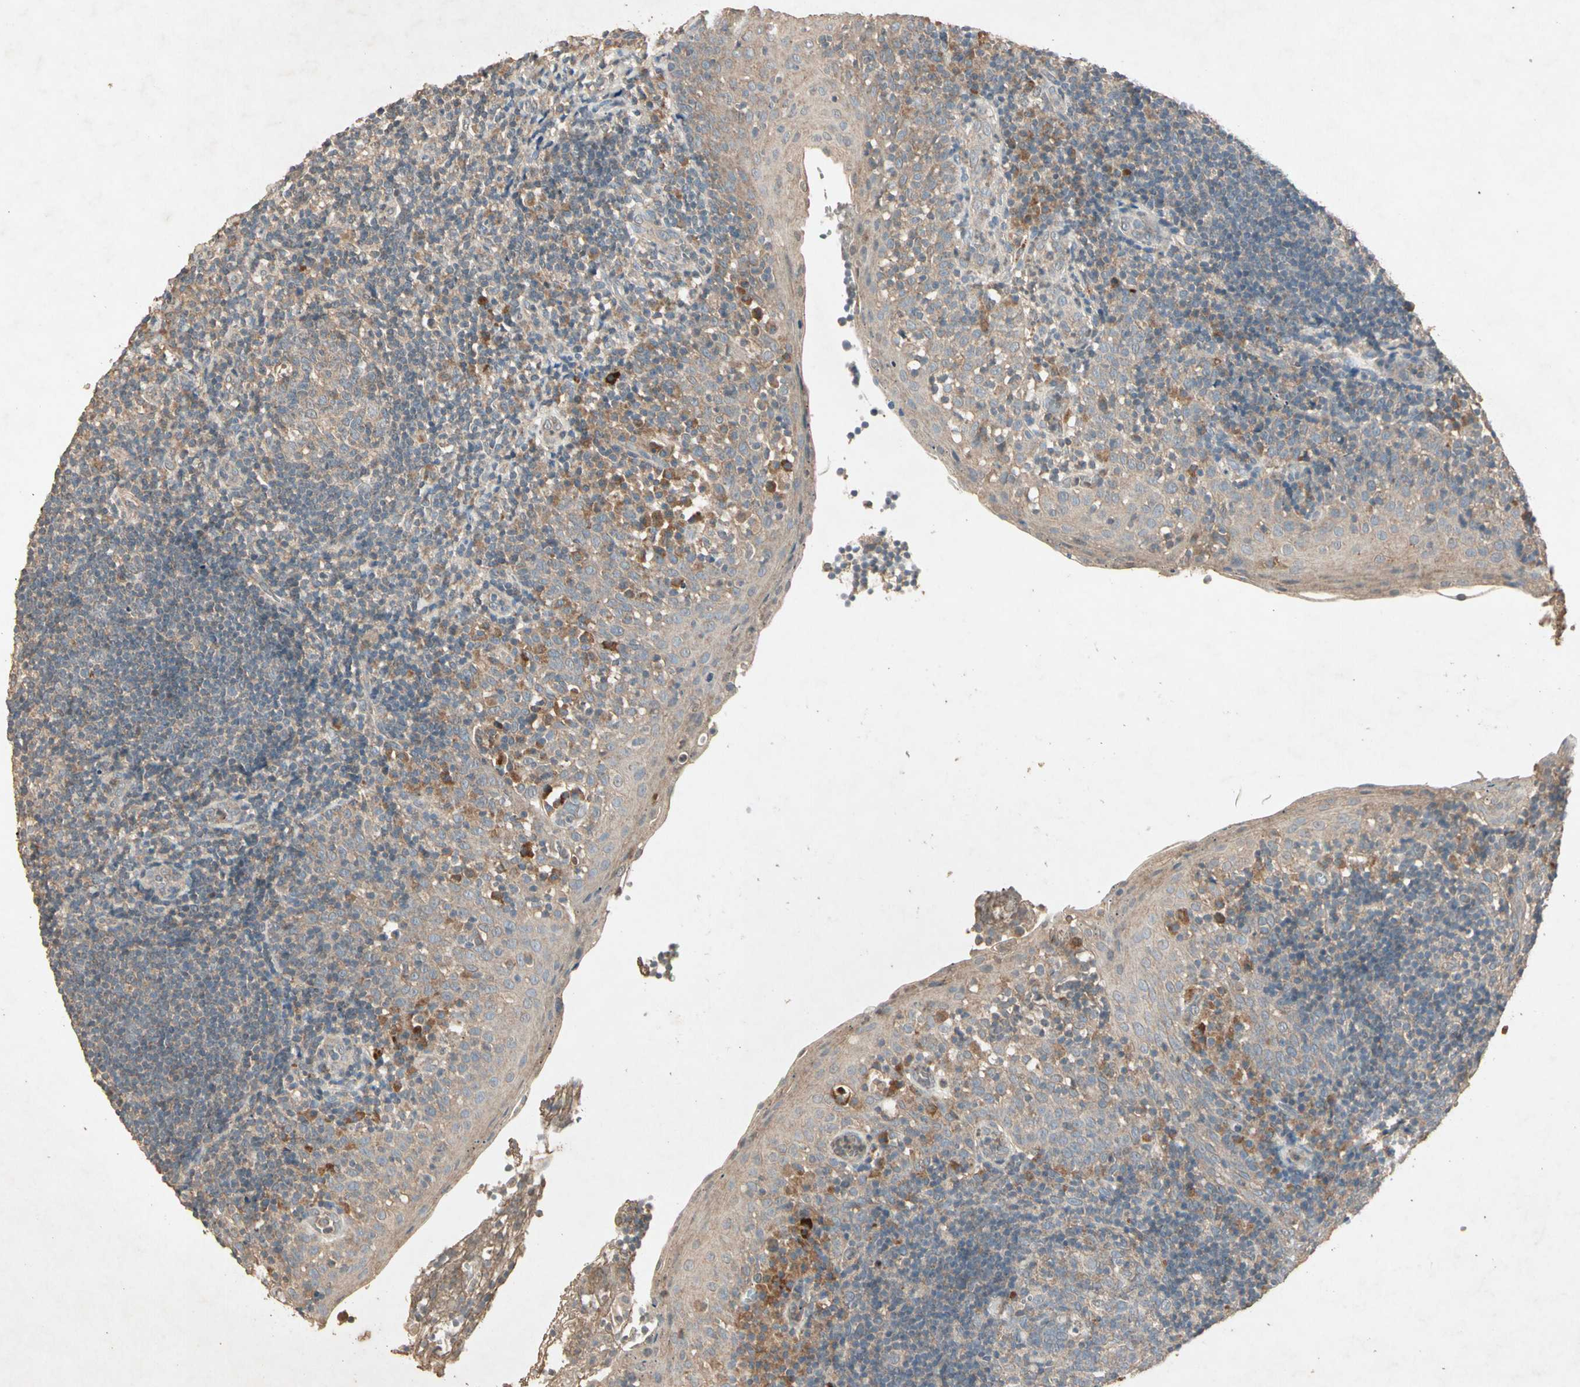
{"staining": {"intensity": "weak", "quantity": ">75%", "location": "cytoplasmic/membranous"}, "tissue": "tonsil", "cell_type": "Germinal center cells", "image_type": "normal", "snomed": [{"axis": "morphology", "description": "Normal tissue, NOS"}, {"axis": "topography", "description": "Tonsil"}], "caption": "Tonsil stained with immunohistochemistry shows weak cytoplasmic/membranous positivity in about >75% of germinal center cells. (brown staining indicates protein expression, while blue staining denotes nuclei).", "gene": "GPLD1", "patient": {"sex": "female", "age": 40}}